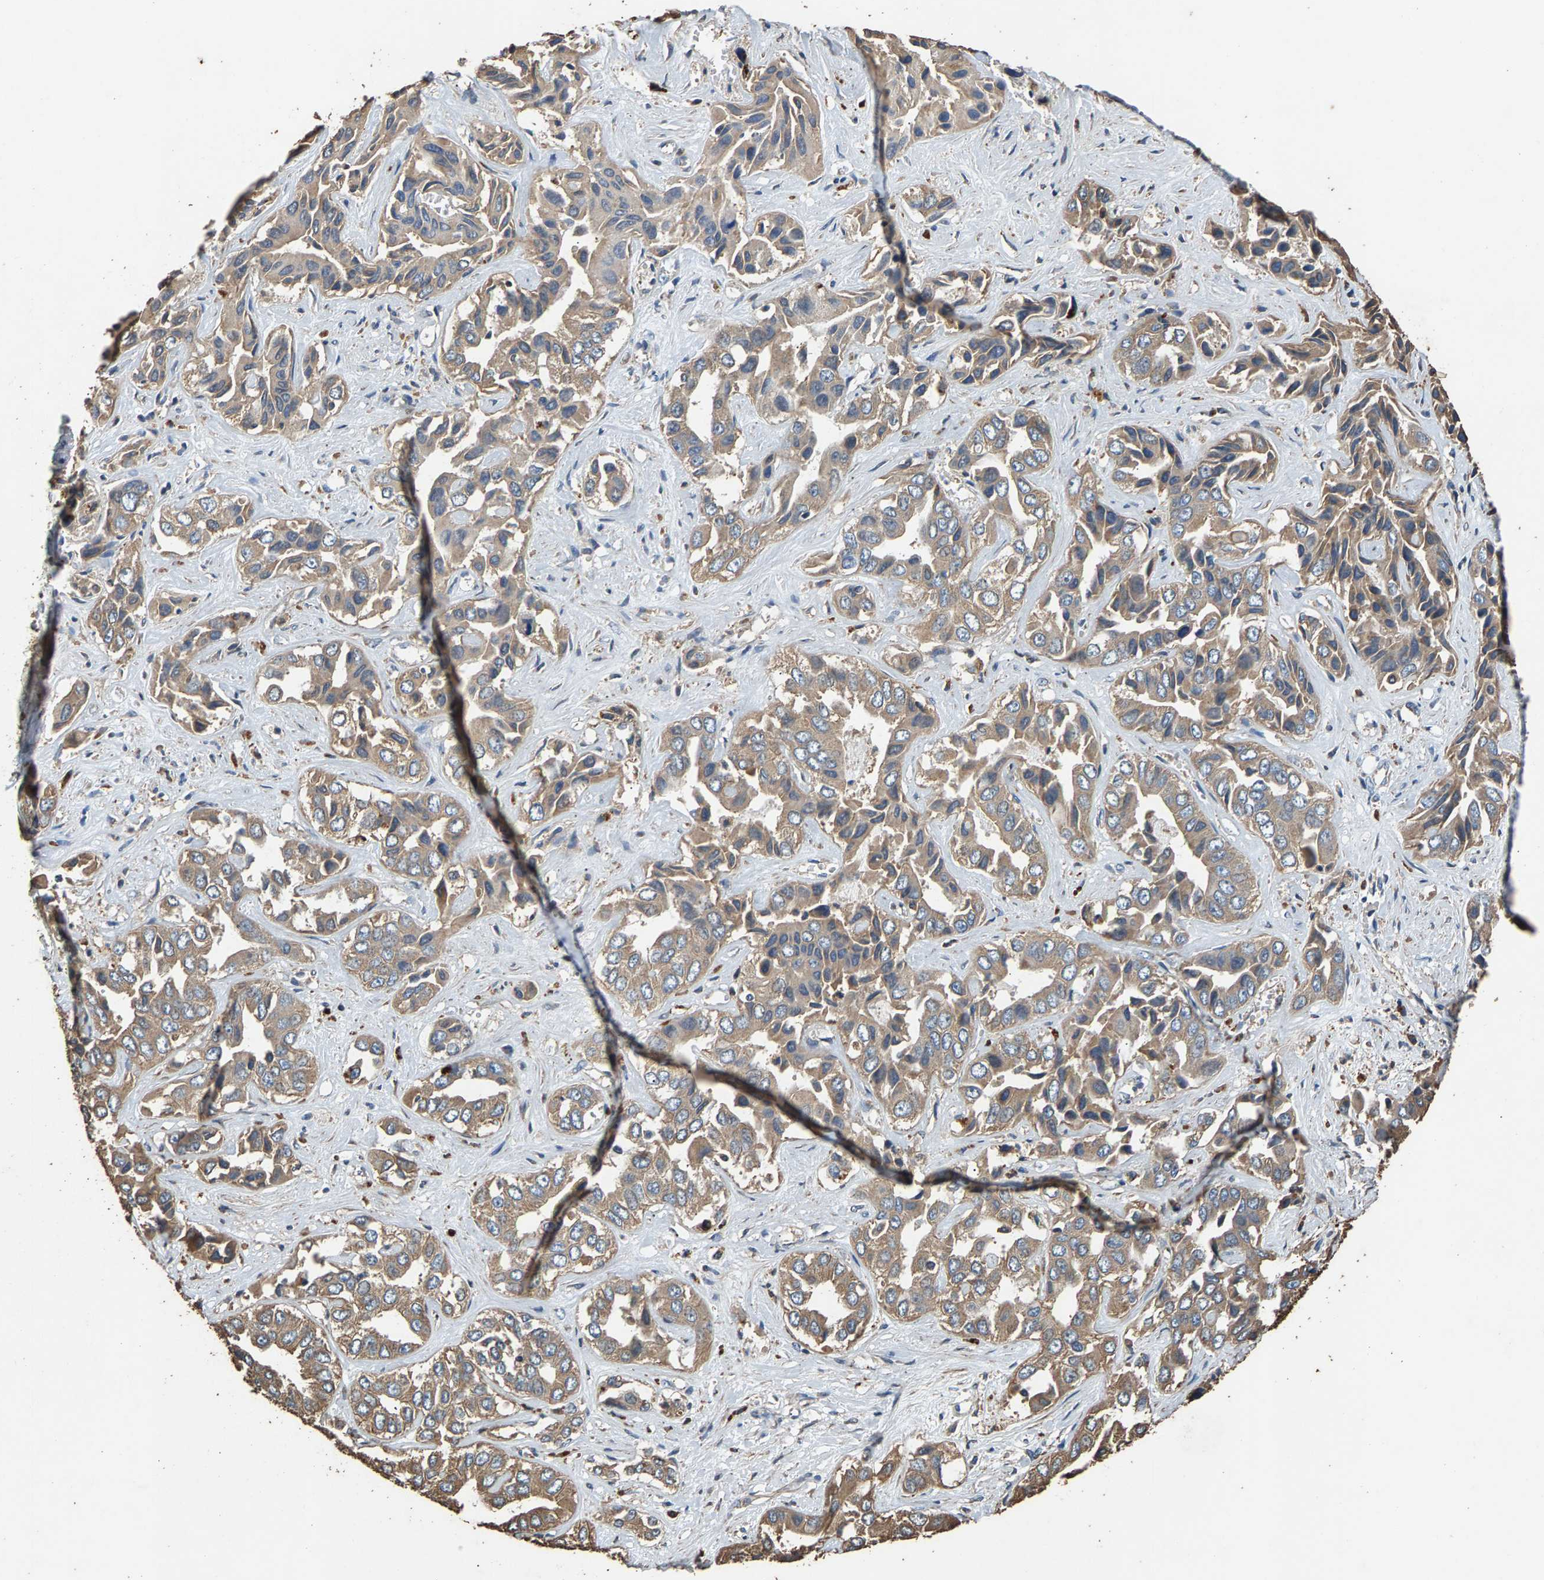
{"staining": {"intensity": "weak", "quantity": ">75%", "location": "cytoplasmic/membranous"}, "tissue": "liver cancer", "cell_type": "Tumor cells", "image_type": "cancer", "snomed": [{"axis": "morphology", "description": "Cholangiocarcinoma"}, {"axis": "topography", "description": "Liver"}], "caption": "Protein staining shows weak cytoplasmic/membranous staining in about >75% of tumor cells in liver cholangiocarcinoma.", "gene": "MRPL27", "patient": {"sex": "female", "age": 52}}